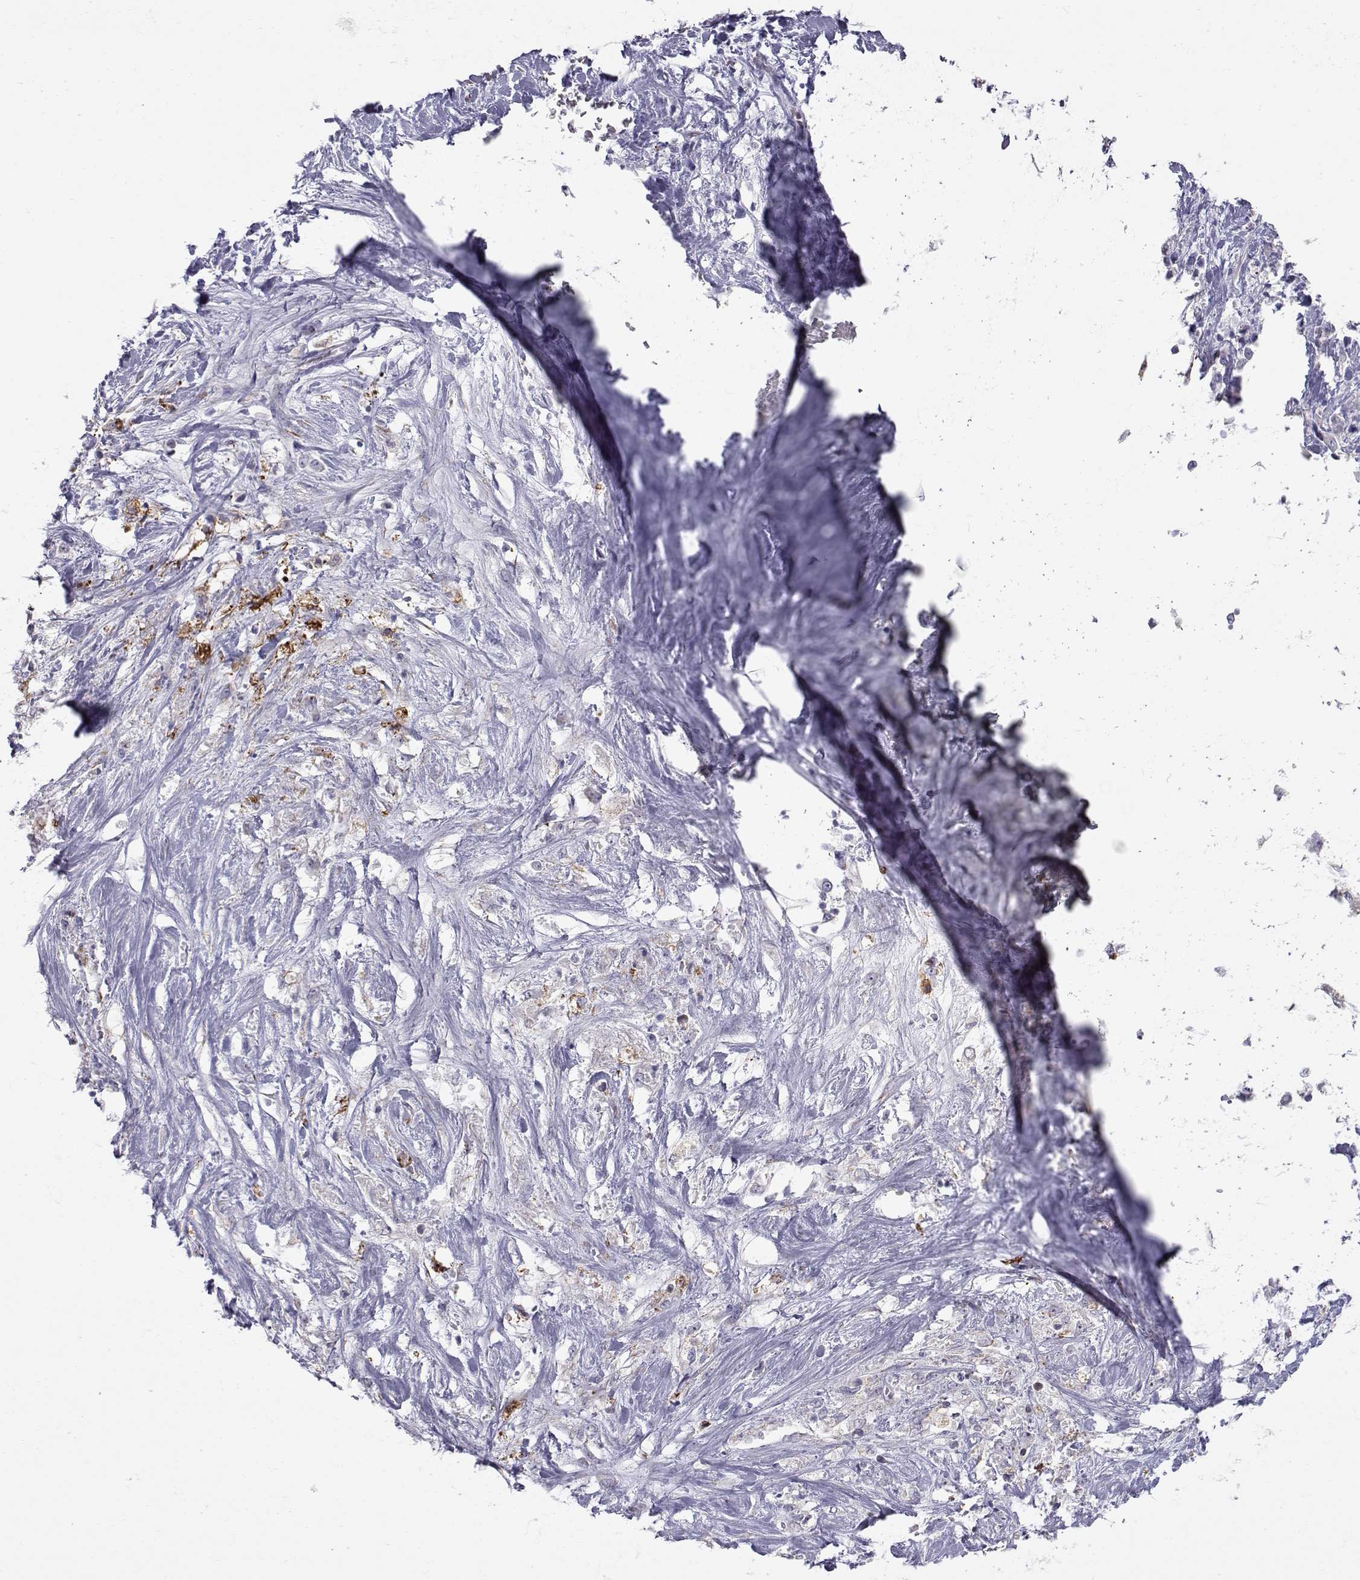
{"staining": {"intensity": "negative", "quantity": "none", "location": "none"}, "tissue": "stomach cancer", "cell_type": "Tumor cells", "image_type": "cancer", "snomed": [{"axis": "morphology", "description": "Adenocarcinoma, NOS"}, {"axis": "topography", "description": "Stomach"}], "caption": "This histopathology image is of stomach cancer (adenocarcinoma) stained with IHC to label a protein in brown with the nuclei are counter-stained blue. There is no positivity in tumor cells.", "gene": "NPVF", "patient": {"sex": "female", "age": 76}}